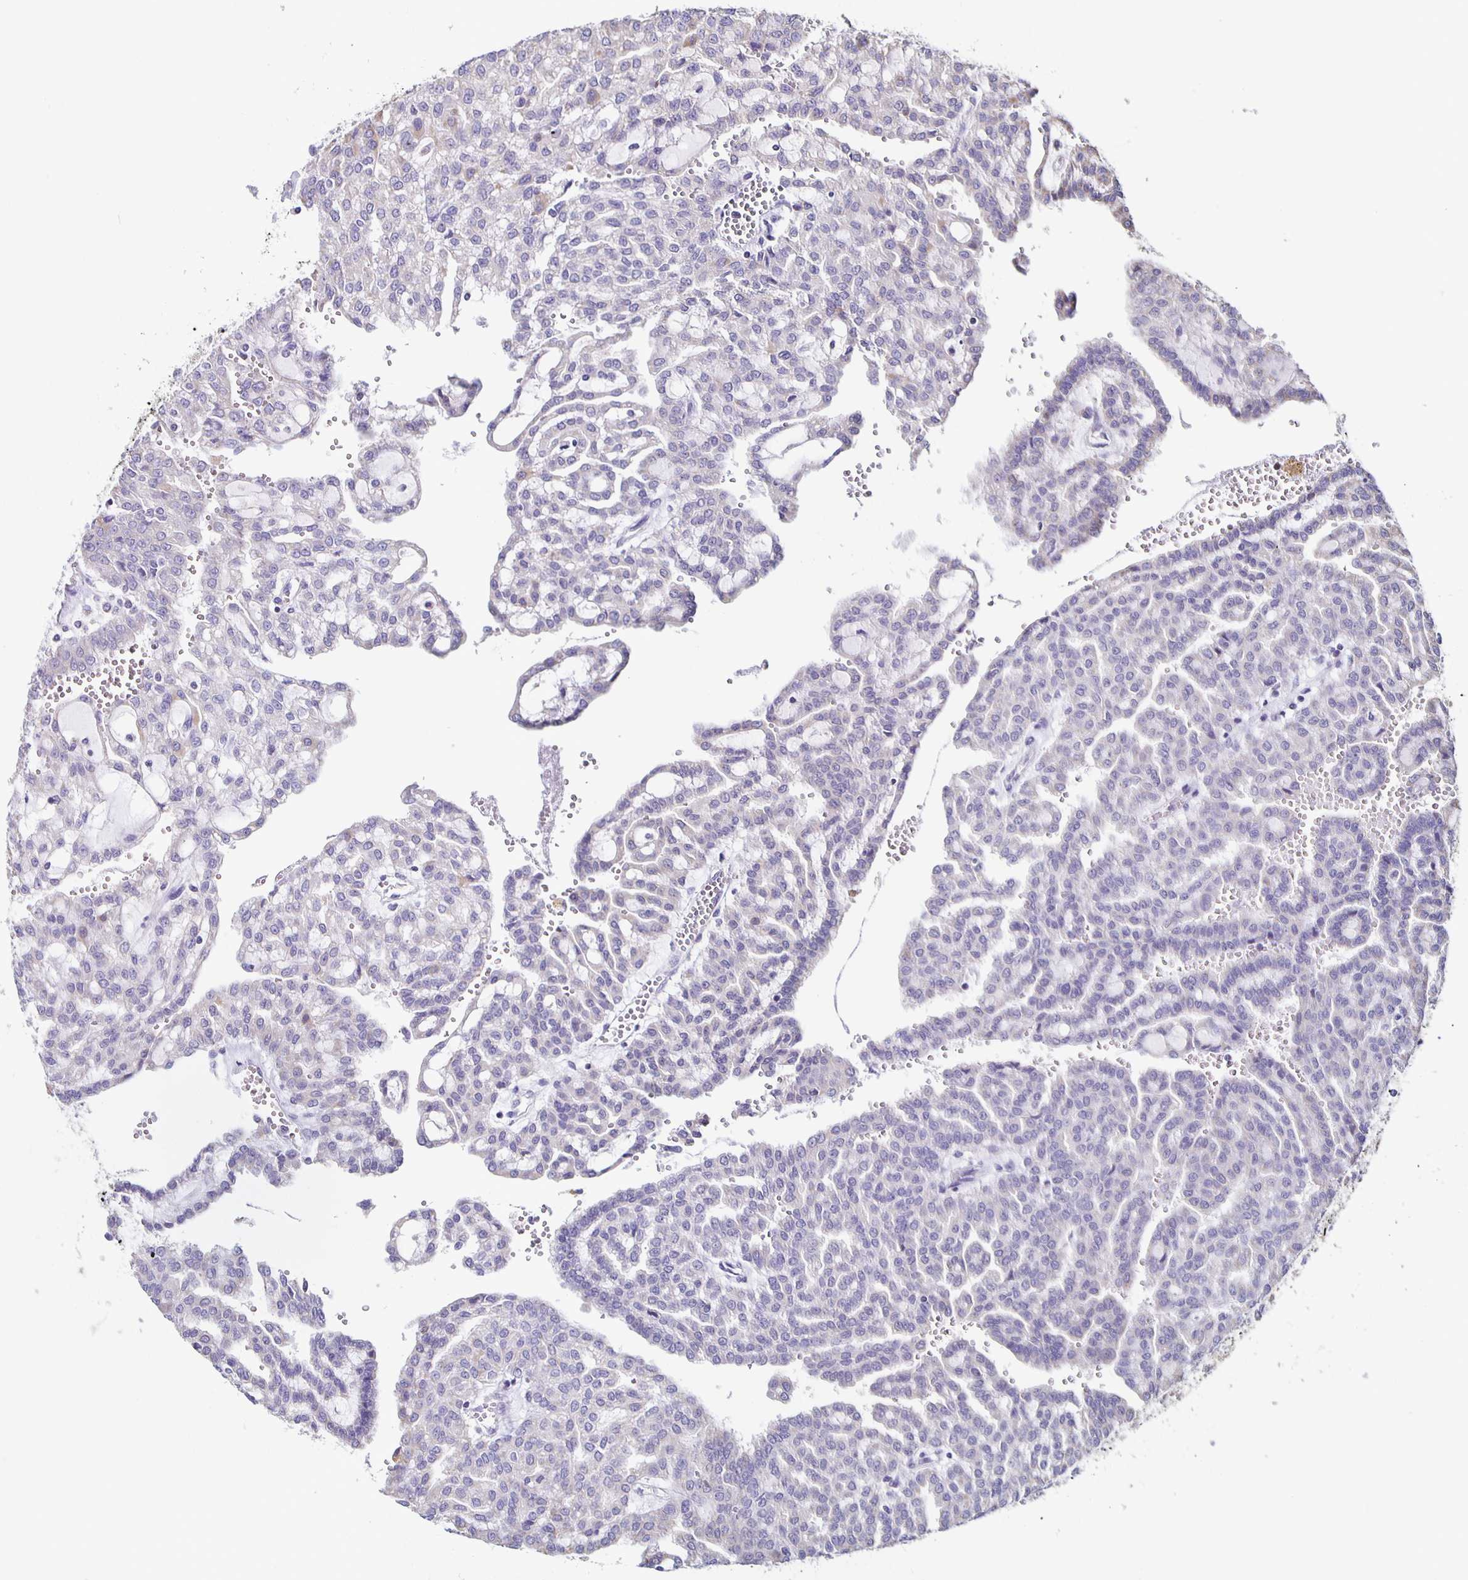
{"staining": {"intensity": "negative", "quantity": "none", "location": "none"}, "tissue": "renal cancer", "cell_type": "Tumor cells", "image_type": "cancer", "snomed": [{"axis": "morphology", "description": "Adenocarcinoma, NOS"}, {"axis": "topography", "description": "Kidney"}], "caption": "High power microscopy histopathology image of an IHC histopathology image of renal cancer (adenocarcinoma), revealing no significant positivity in tumor cells.", "gene": "TPPP", "patient": {"sex": "male", "age": 63}}